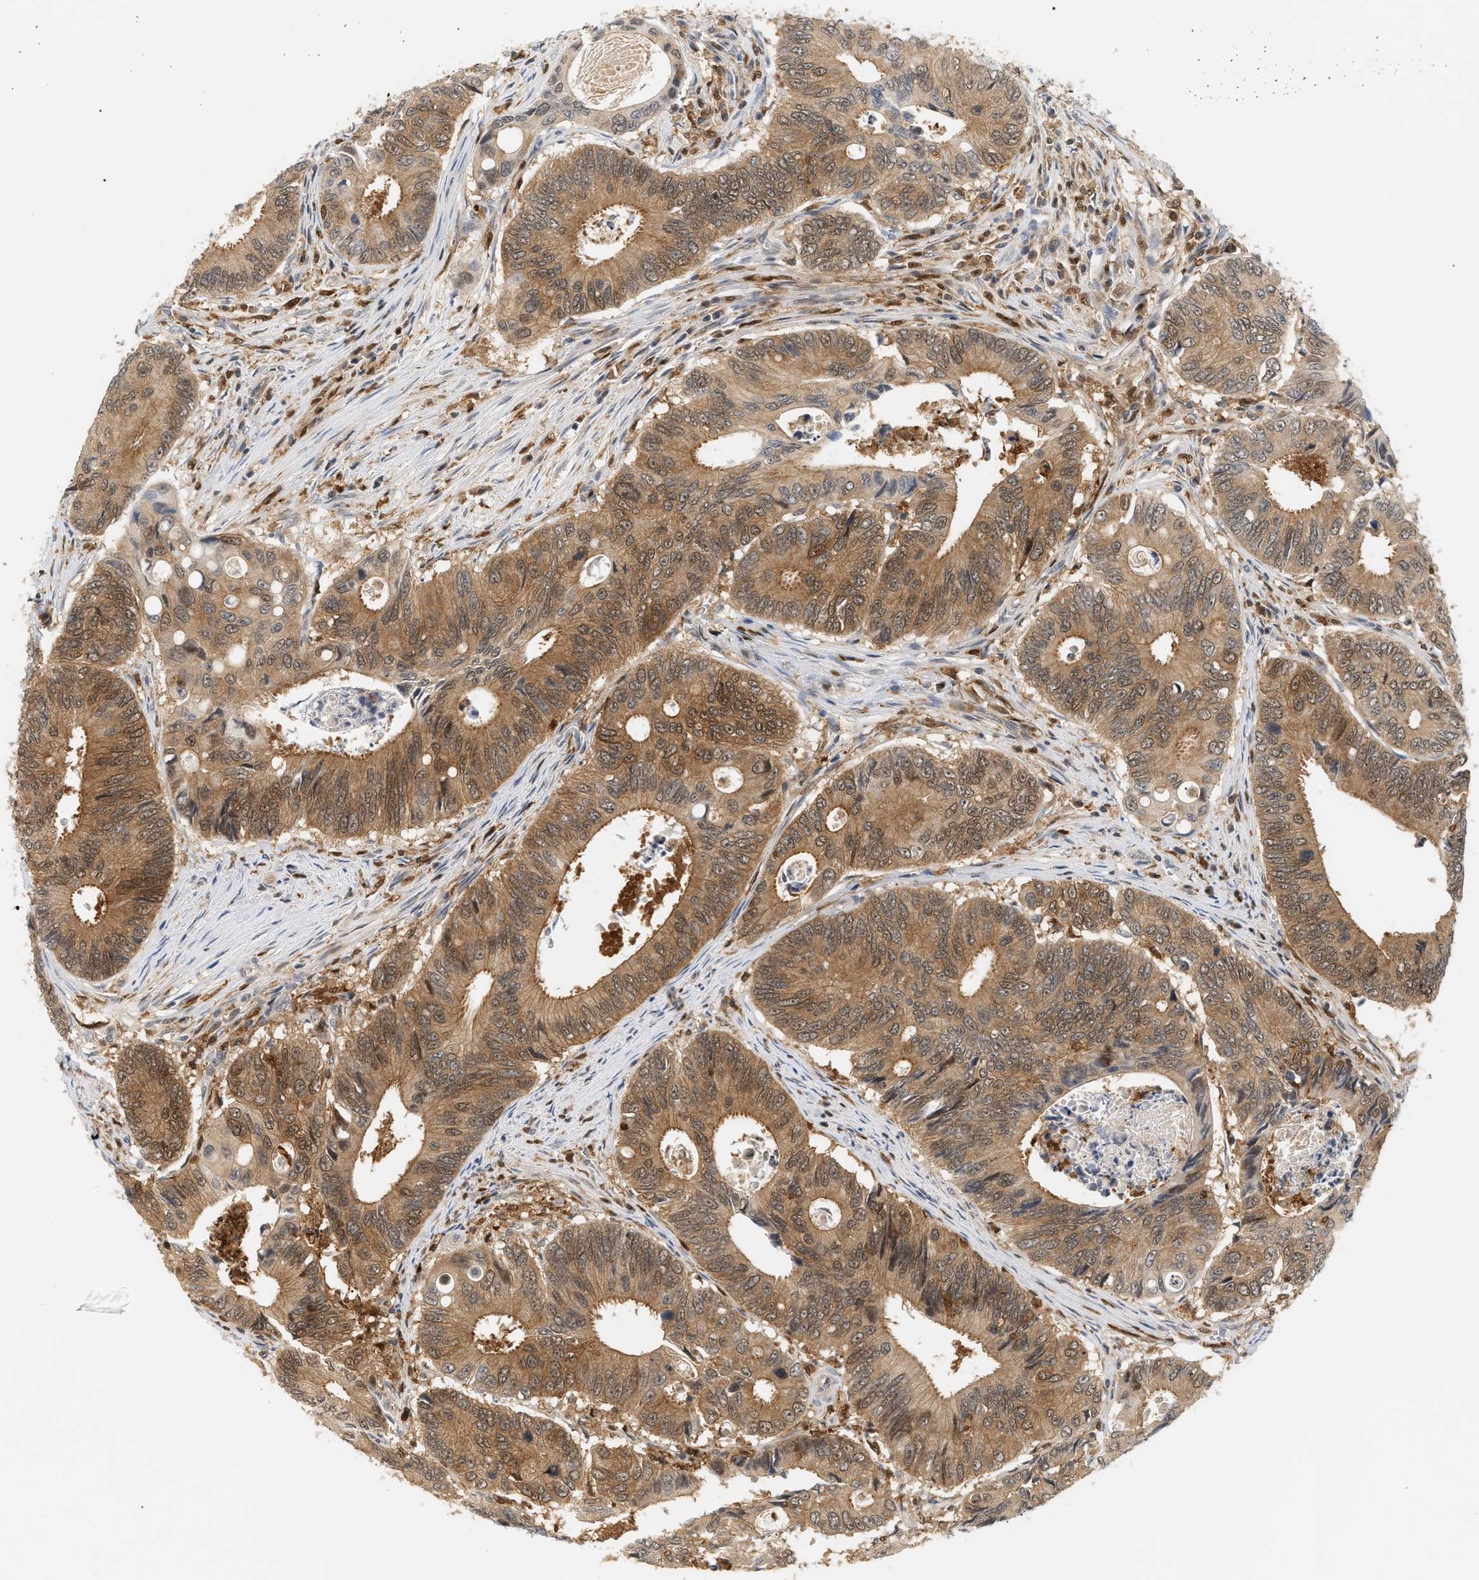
{"staining": {"intensity": "moderate", "quantity": ">75%", "location": "cytoplasmic/membranous"}, "tissue": "colorectal cancer", "cell_type": "Tumor cells", "image_type": "cancer", "snomed": [{"axis": "morphology", "description": "Inflammation, NOS"}, {"axis": "morphology", "description": "Adenocarcinoma, NOS"}, {"axis": "topography", "description": "Colon"}], "caption": "About >75% of tumor cells in human colorectal adenocarcinoma display moderate cytoplasmic/membranous protein expression as visualized by brown immunohistochemical staining.", "gene": "PYCARD", "patient": {"sex": "male", "age": 72}}